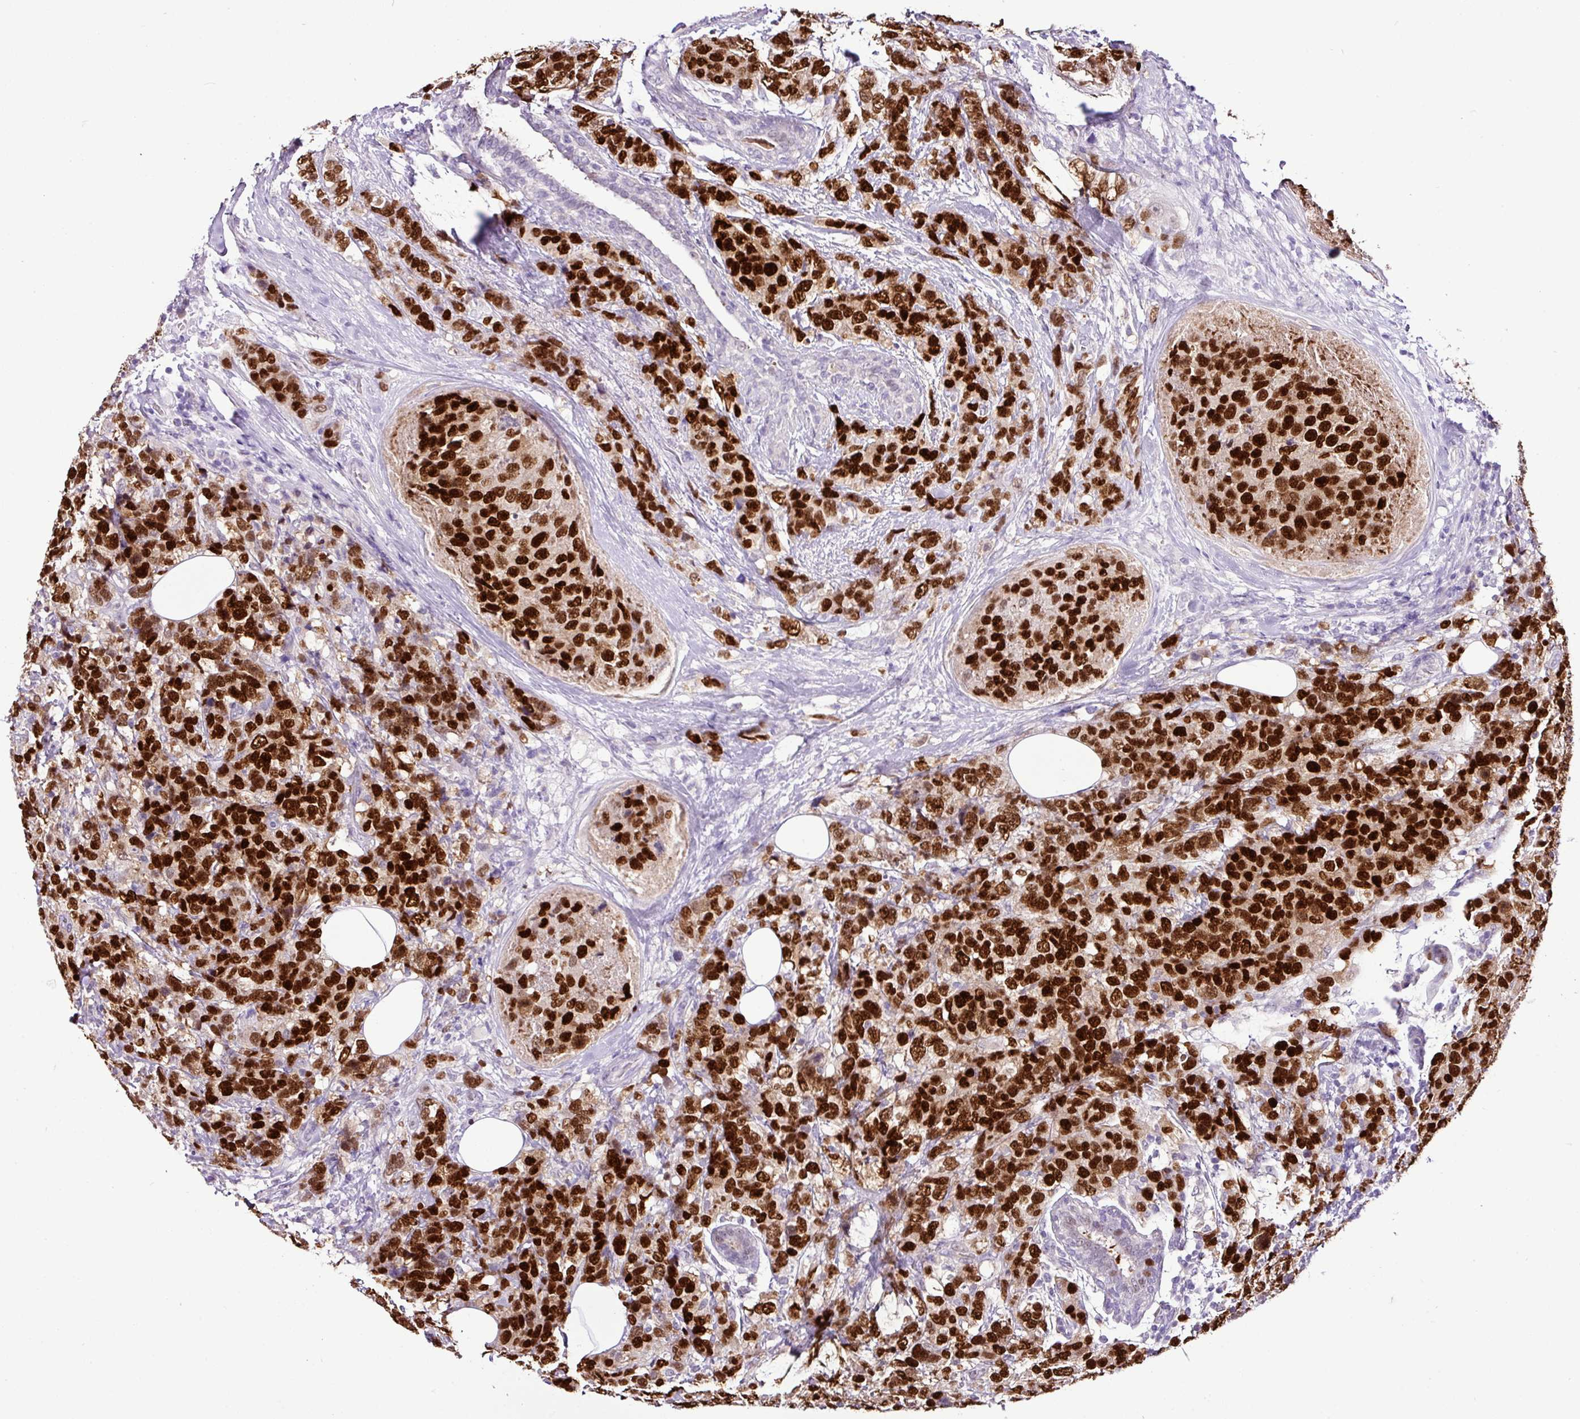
{"staining": {"intensity": "strong", "quantity": ">75%", "location": "nuclear"}, "tissue": "breast cancer", "cell_type": "Tumor cells", "image_type": "cancer", "snomed": [{"axis": "morphology", "description": "Lobular carcinoma"}, {"axis": "topography", "description": "Breast"}], "caption": "Protein expression by immunohistochemistry shows strong nuclear positivity in about >75% of tumor cells in breast lobular carcinoma.", "gene": "ESR1", "patient": {"sex": "female", "age": 59}}